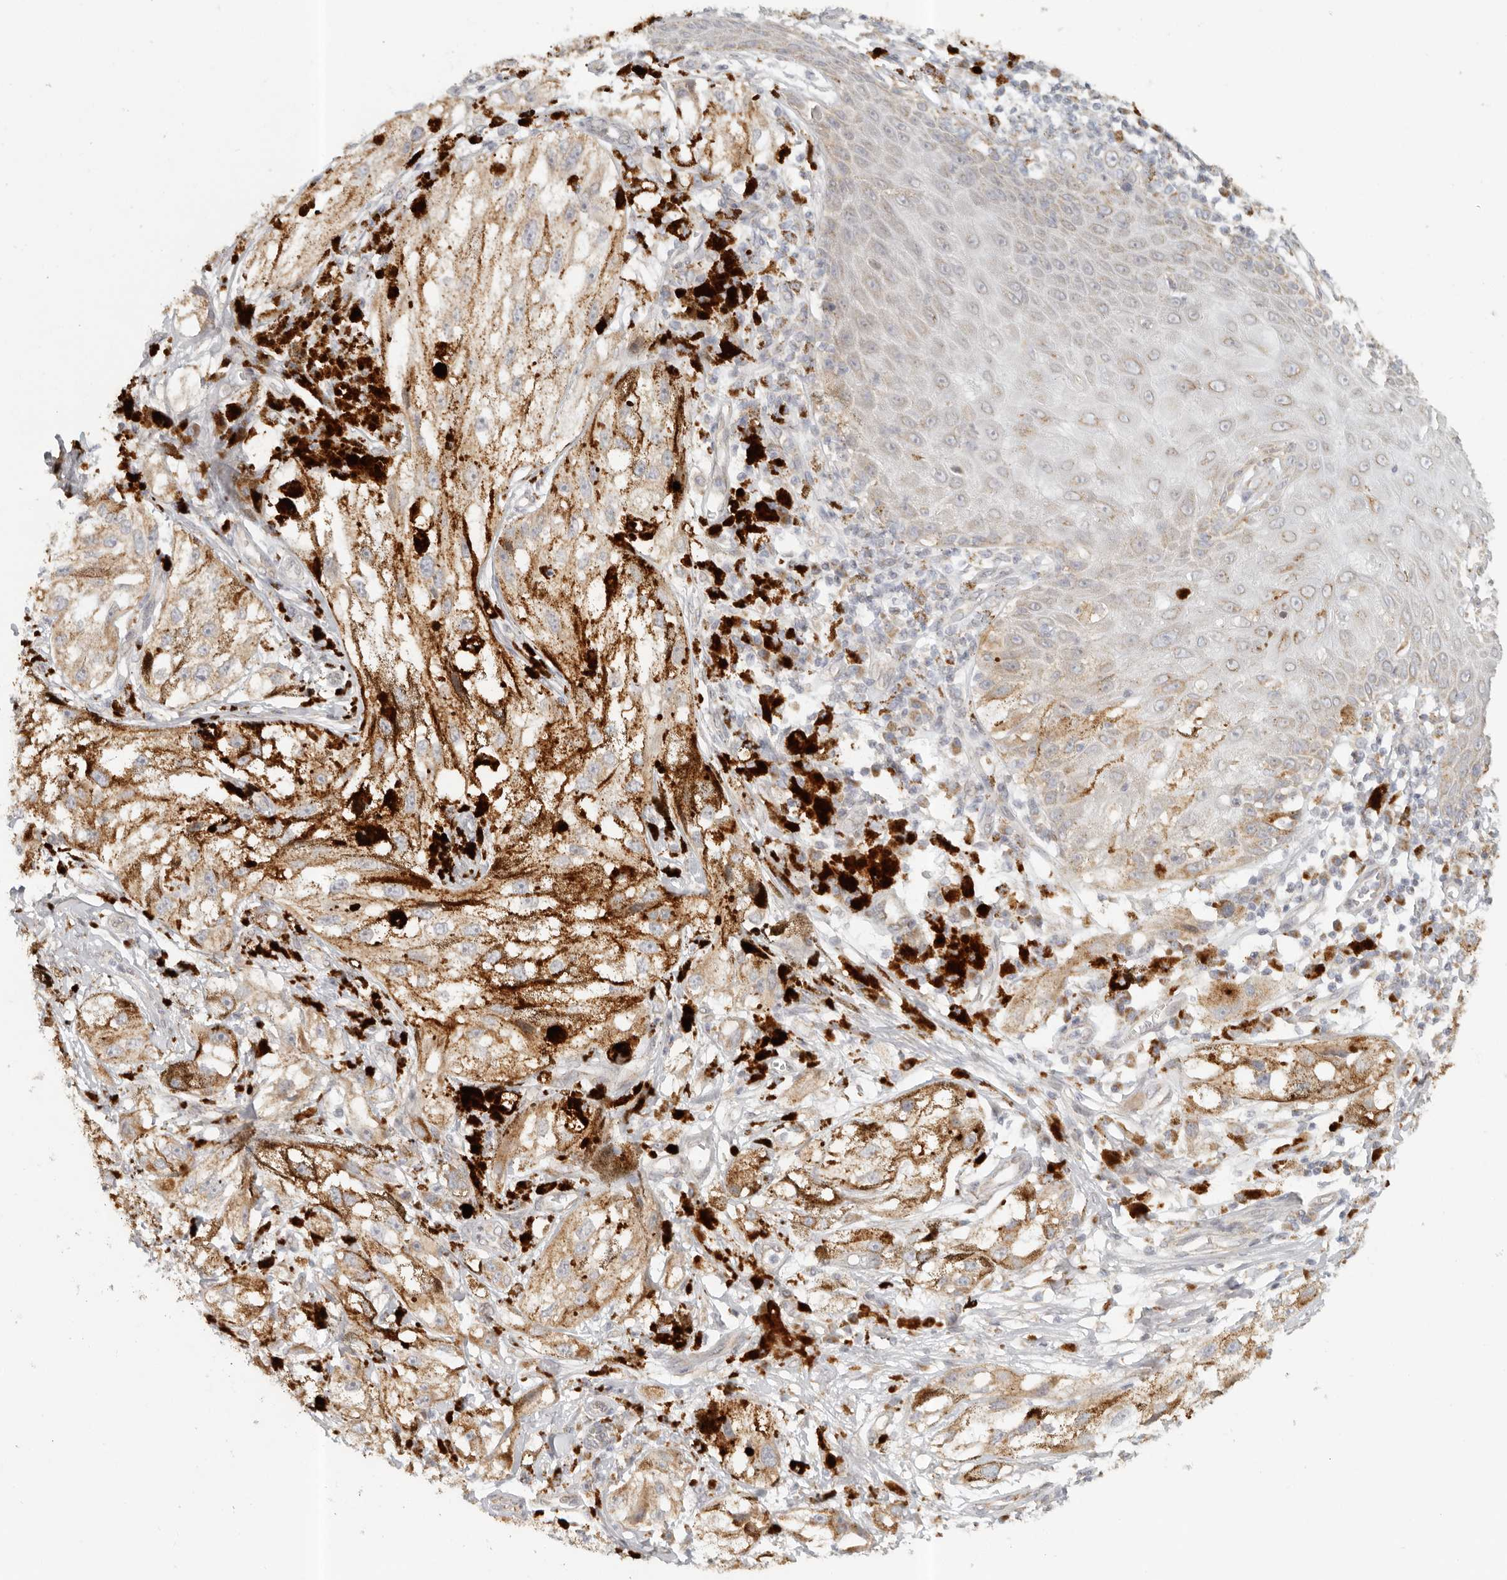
{"staining": {"intensity": "moderate", "quantity": ">75%", "location": "cytoplasmic/membranous"}, "tissue": "melanoma", "cell_type": "Tumor cells", "image_type": "cancer", "snomed": [{"axis": "morphology", "description": "Malignant melanoma, NOS"}, {"axis": "topography", "description": "Skin"}], "caption": "The micrograph displays staining of malignant melanoma, revealing moderate cytoplasmic/membranous protein expression (brown color) within tumor cells.", "gene": "KDF1", "patient": {"sex": "male", "age": 88}}